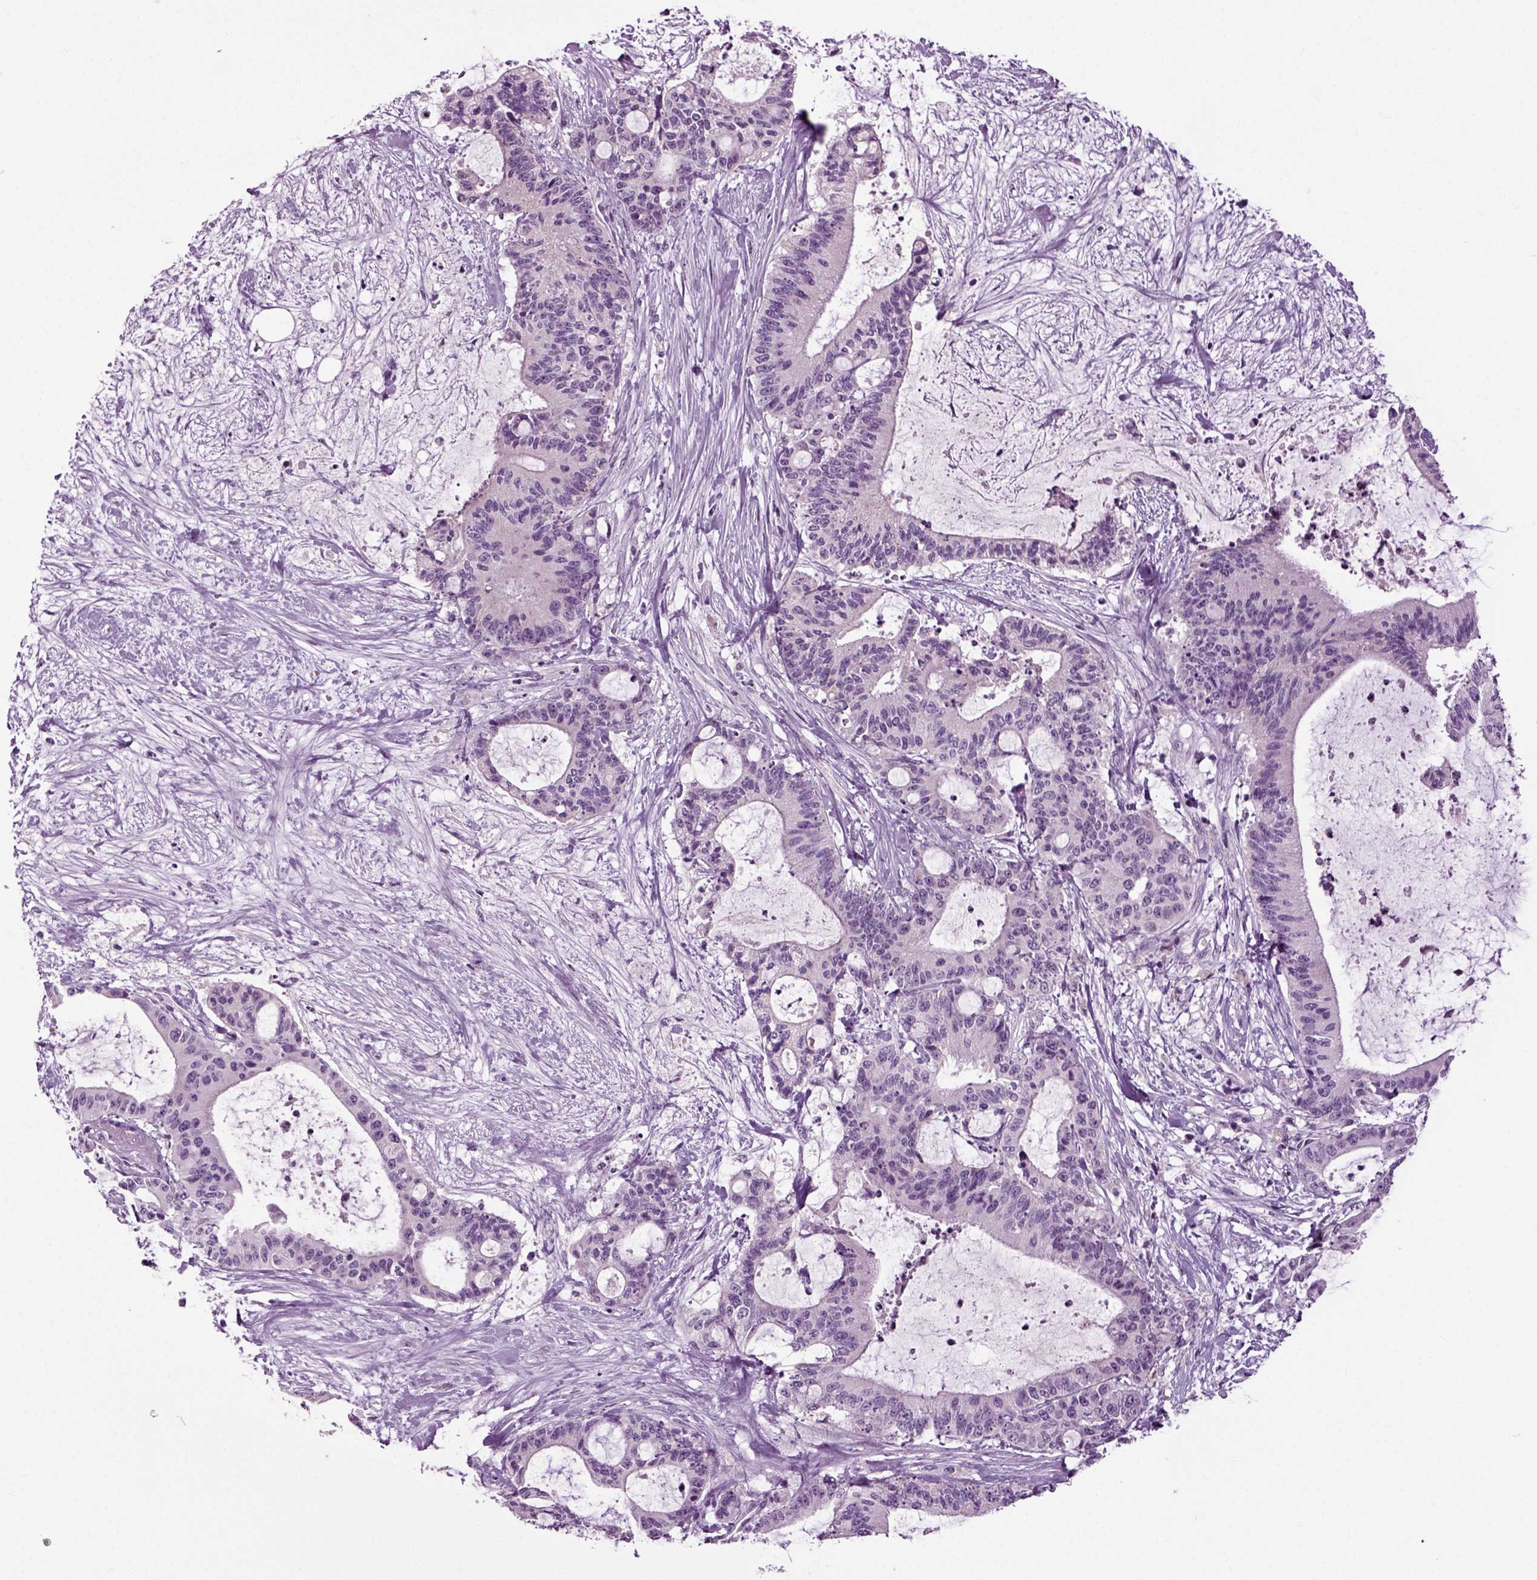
{"staining": {"intensity": "negative", "quantity": "none", "location": "none"}, "tissue": "liver cancer", "cell_type": "Tumor cells", "image_type": "cancer", "snomed": [{"axis": "morphology", "description": "Cholangiocarcinoma"}, {"axis": "topography", "description": "Liver"}], "caption": "DAB (3,3'-diaminobenzidine) immunohistochemical staining of liver cholangiocarcinoma reveals no significant positivity in tumor cells.", "gene": "SPATA17", "patient": {"sex": "female", "age": 73}}